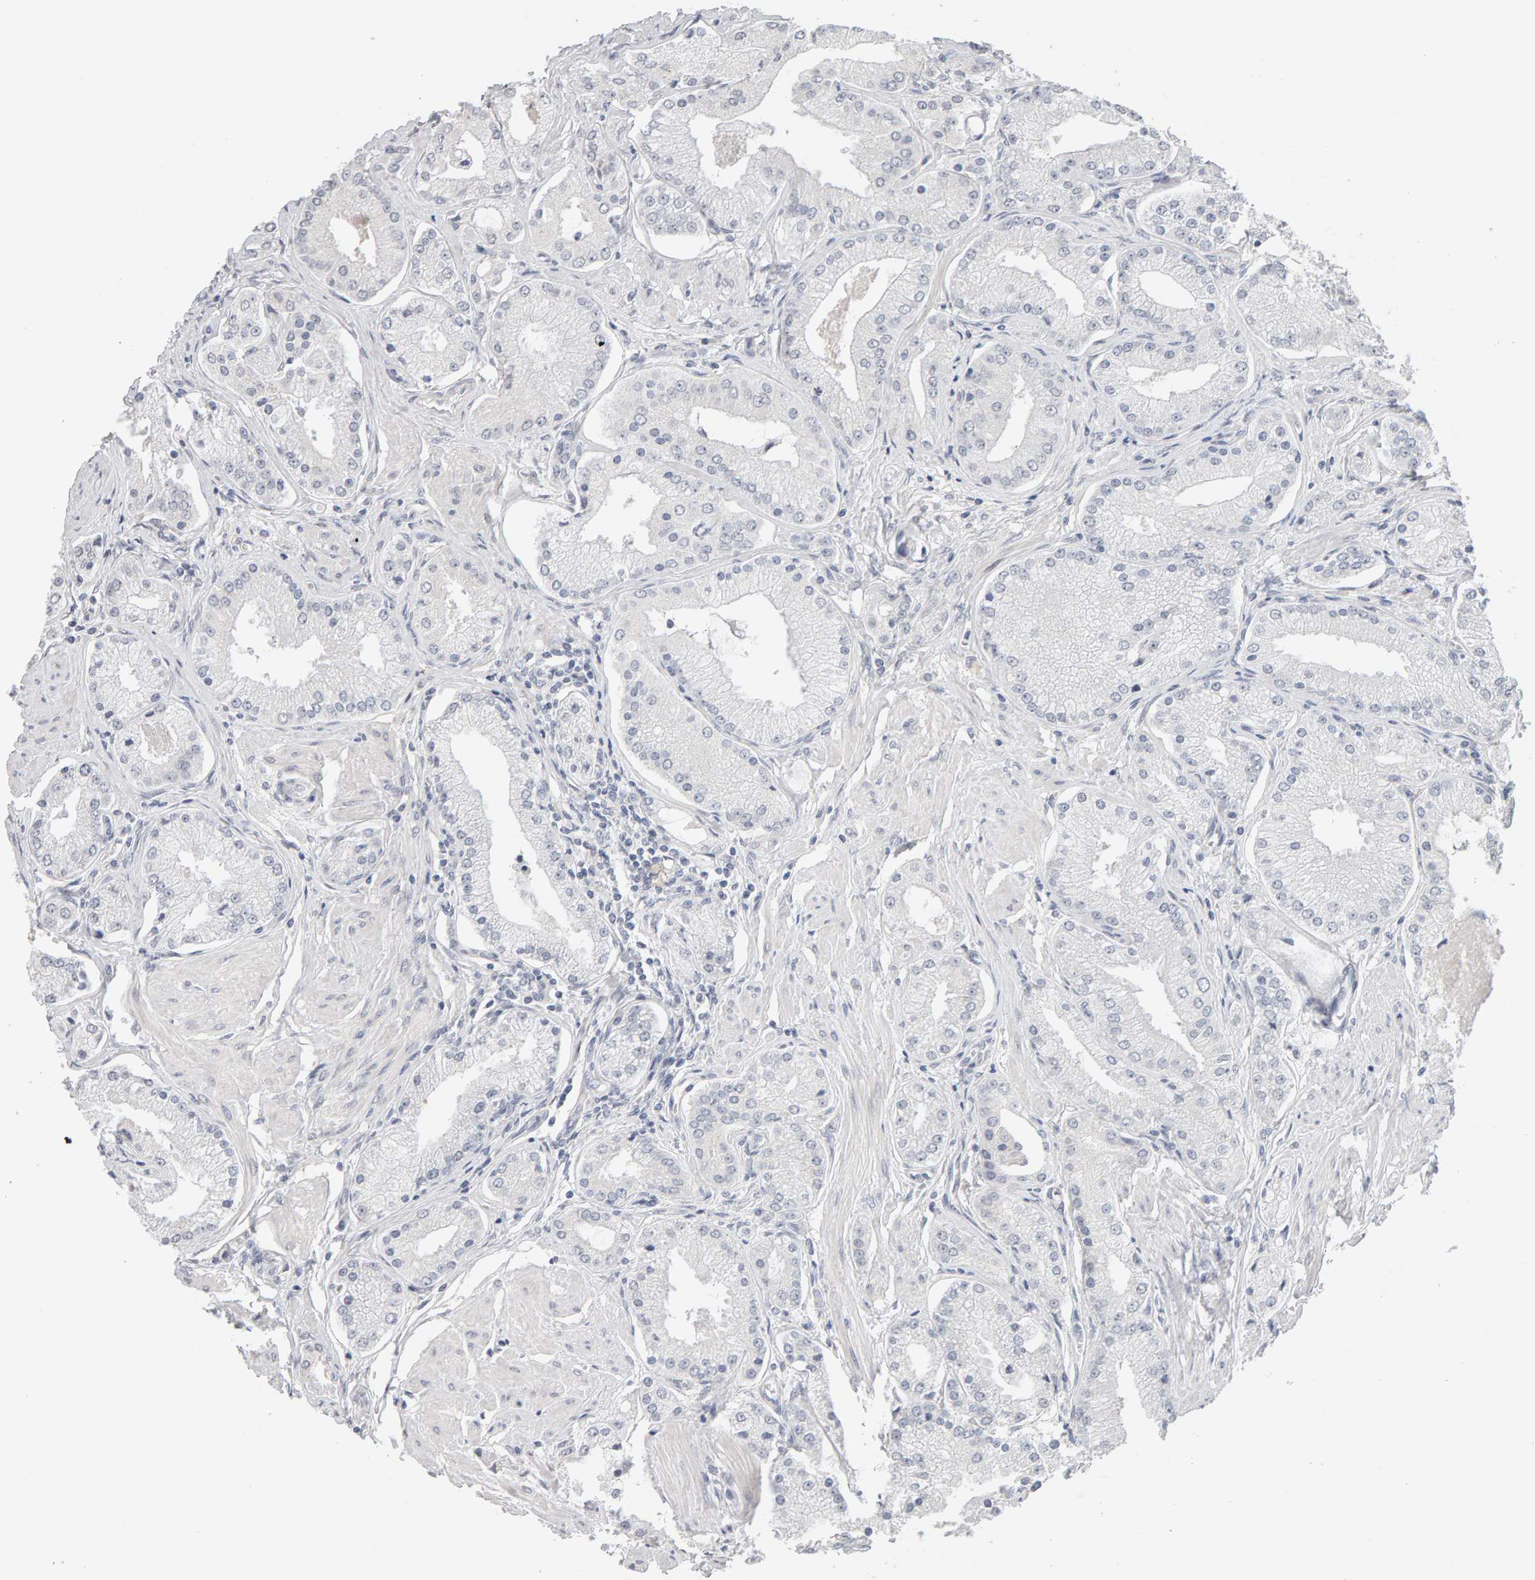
{"staining": {"intensity": "negative", "quantity": "none", "location": "none"}, "tissue": "prostate cancer", "cell_type": "Tumor cells", "image_type": "cancer", "snomed": [{"axis": "morphology", "description": "Adenocarcinoma, High grade"}, {"axis": "topography", "description": "Prostate"}], "caption": "This micrograph is of high-grade adenocarcinoma (prostate) stained with immunohistochemistry (IHC) to label a protein in brown with the nuclei are counter-stained blue. There is no positivity in tumor cells. (DAB immunohistochemistry (IHC) visualized using brightfield microscopy, high magnification).", "gene": "HNF4A", "patient": {"sex": "male", "age": 66}}